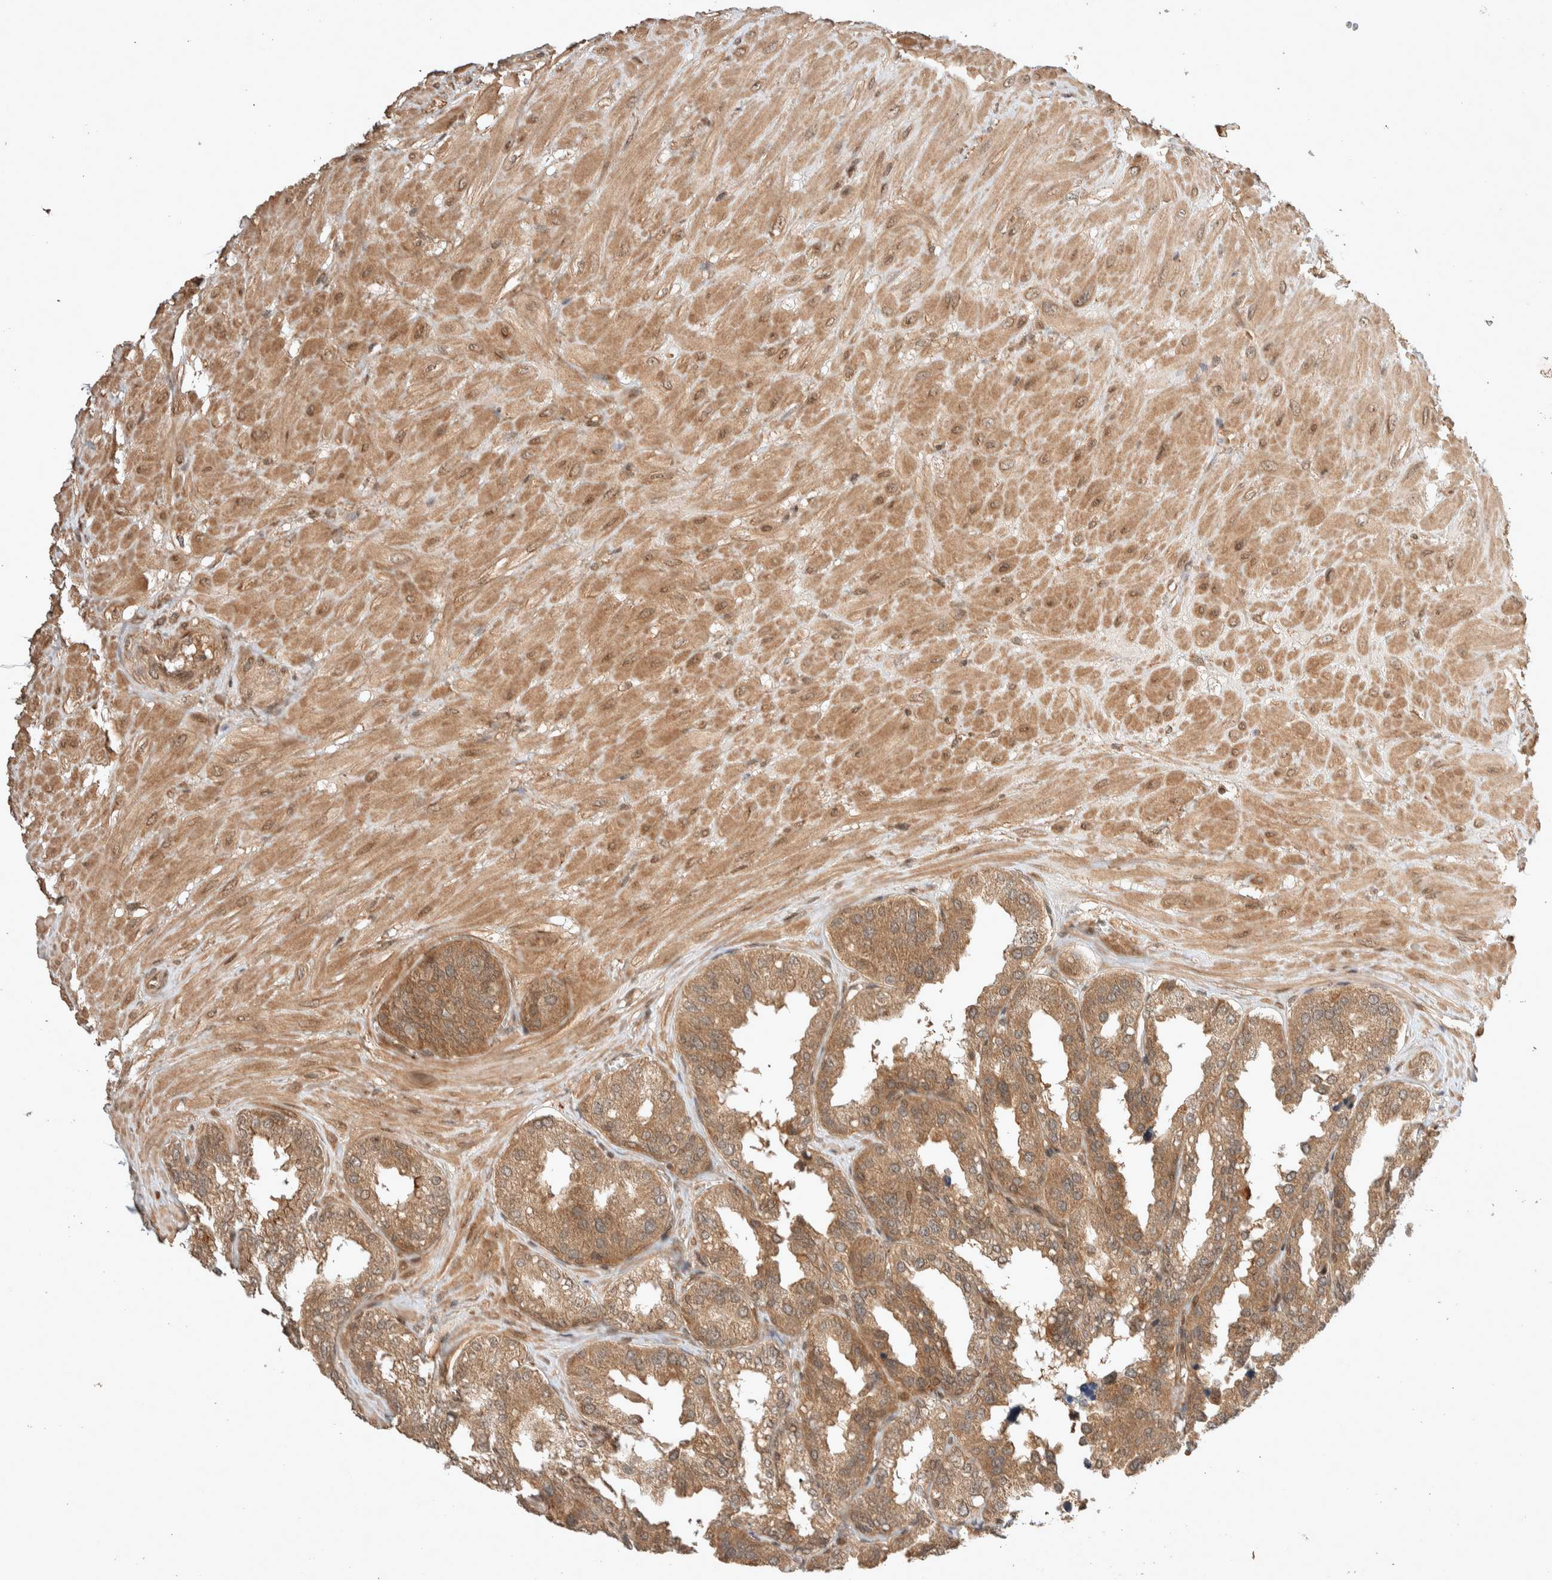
{"staining": {"intensity": "moderate", "quantity": ">75%", "location": "cytoplasmic/membranous"}, "tissue": "seminal vesicle", "cell_type": "Glandular cells", "image_type": "normal", "snomed": [{"axis": "morphology", "description": "Normal tissue, NOS"}, {"axis": "topography", "description": "Prostate"}, {"axis": "topography", "description": "Seminal veicle"}], "caption": "A micrograph of human seminal vesicle stained for a protein displays moderate cytoplasmic/membranous brown staining in glandular cells.", "gene": "THRA", "patient": {"sex": "male", "age": 51}}